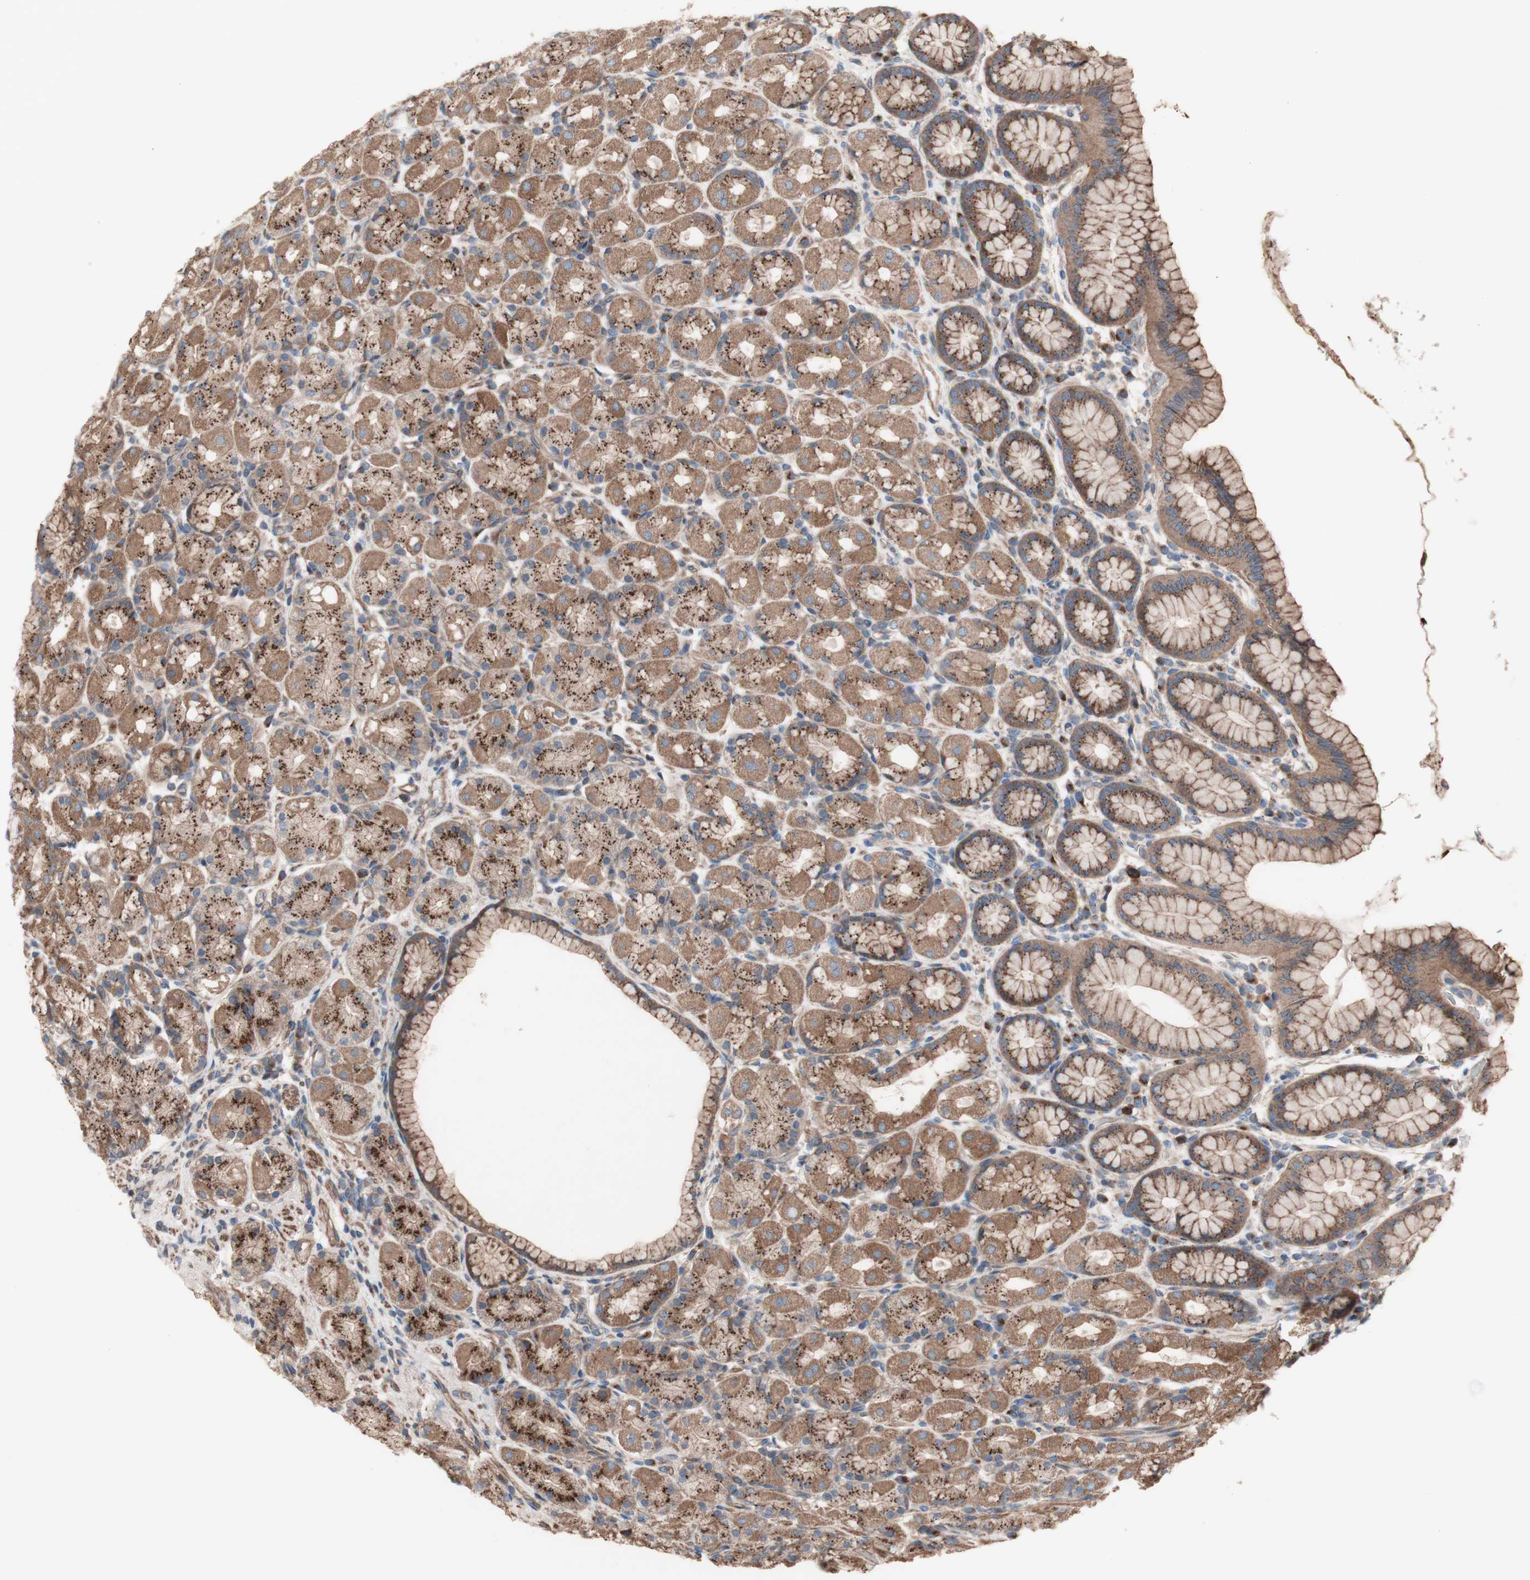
{"staining": {"intensity": "moderate", "quantity": ">75%", "location": "cytoplasmic/membranous"}, "tissue": "stomach", "cell_type": "Glandular cells", "image_type": "normal", "snomed": [{"axis": "morphology", "description": "Normal tissue, NOS"}, {"axis": "topography", "description": "Stomach, upper"}], "caption": "Moderate cytoplasmic/membranous expression for a protein is seen in approximately >75% of glandular cells of normal stomach using immunohistochemistry (IHC).", "gene": "COPB1", "patient": {"sex": "male", "age": 68}}